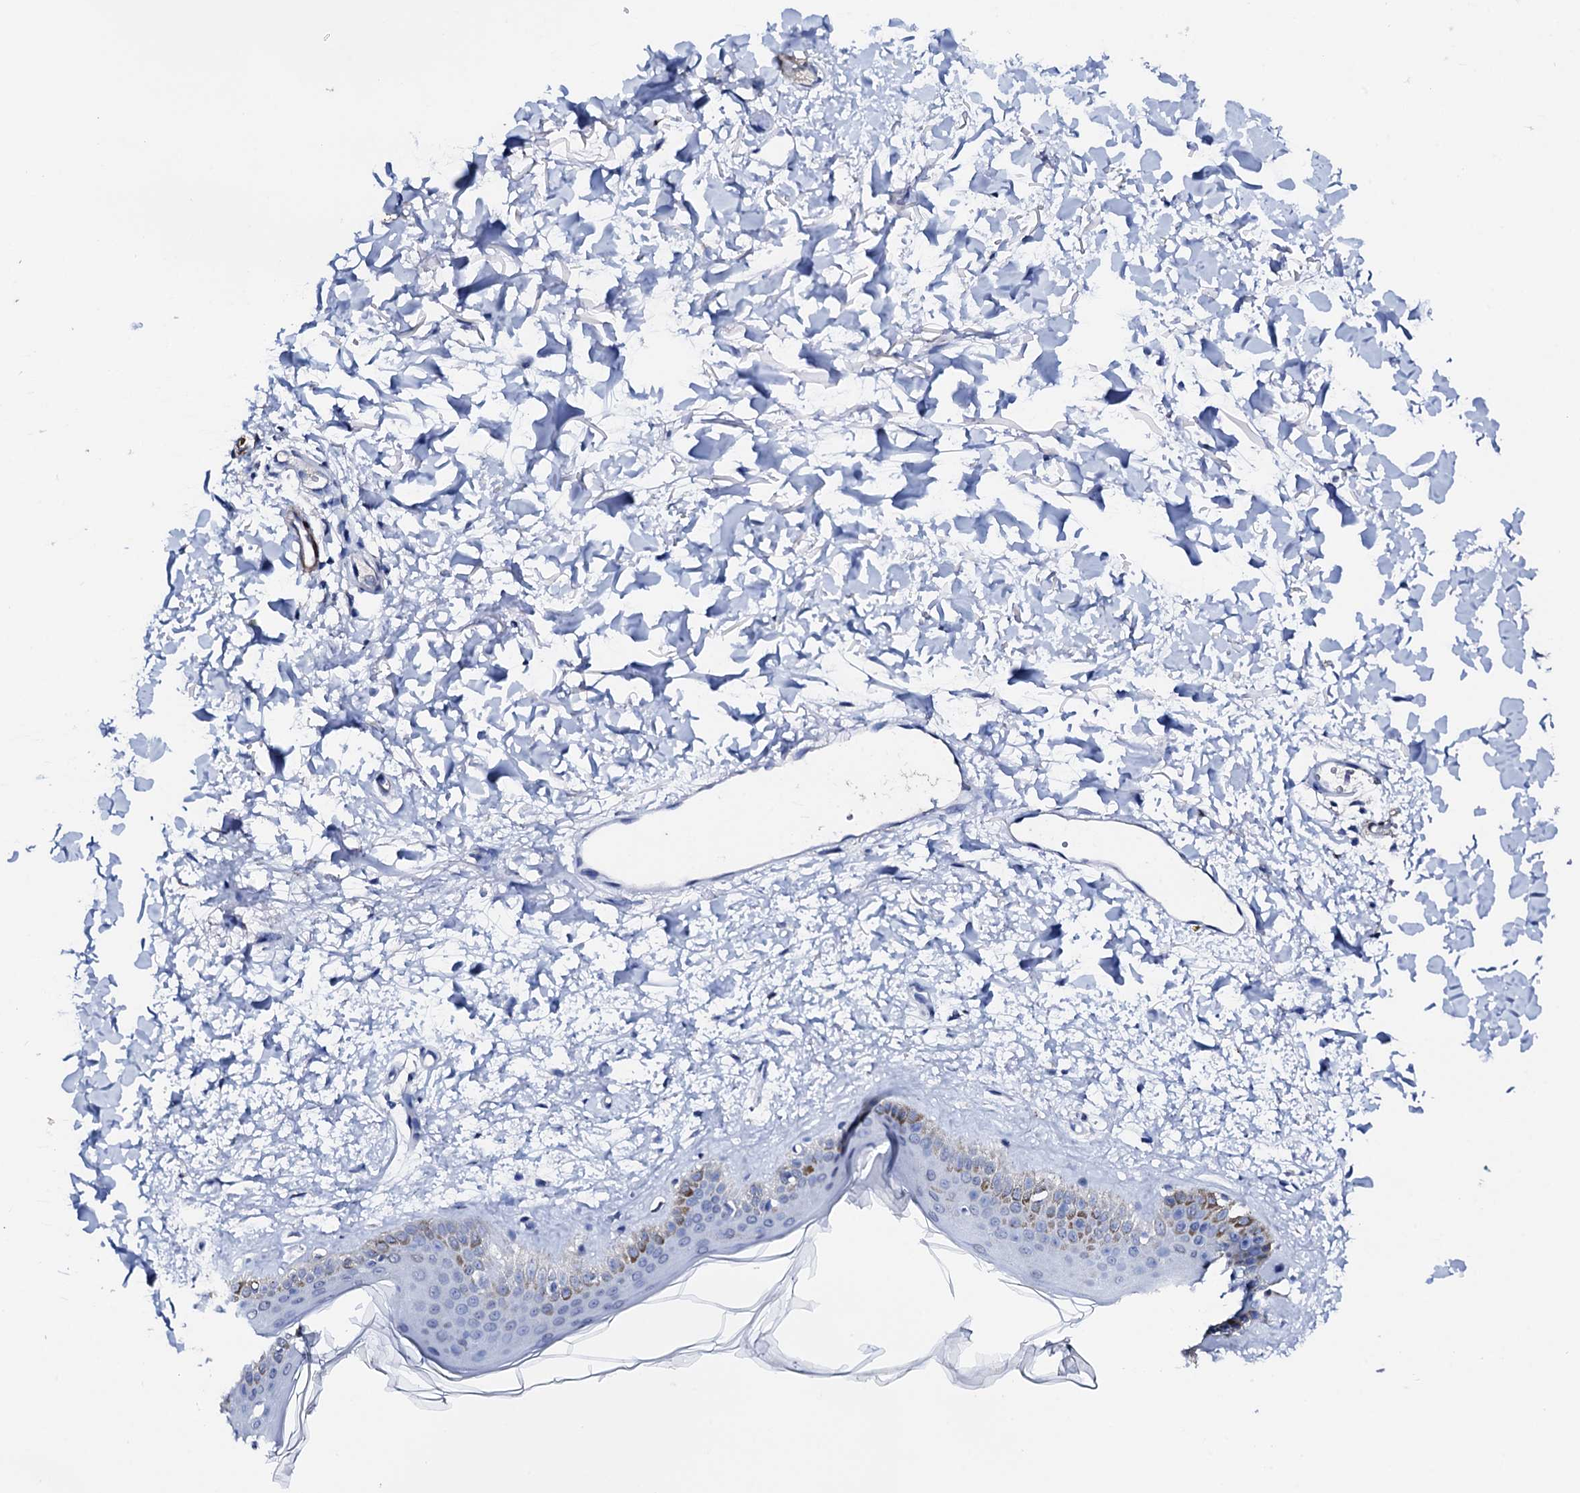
{"staining": {"intensity": "negative", "quantity": "none", "location": "none"}, "tissue": "skin", "cell_type": "Fibroblasts", "image_type": "normal", "snomed": [{"axis": "morphology", "description": "Normal tissue, NOS"}, {"axis": "topography", "description": "Skin"}], "caption": "High power microscopy micrograph of an IHC histopathology image of benign skin, revealing no significant staining in fibroblasts.", "gene": "NRIP2", "patient": {"sex": "female", "age": 58}}